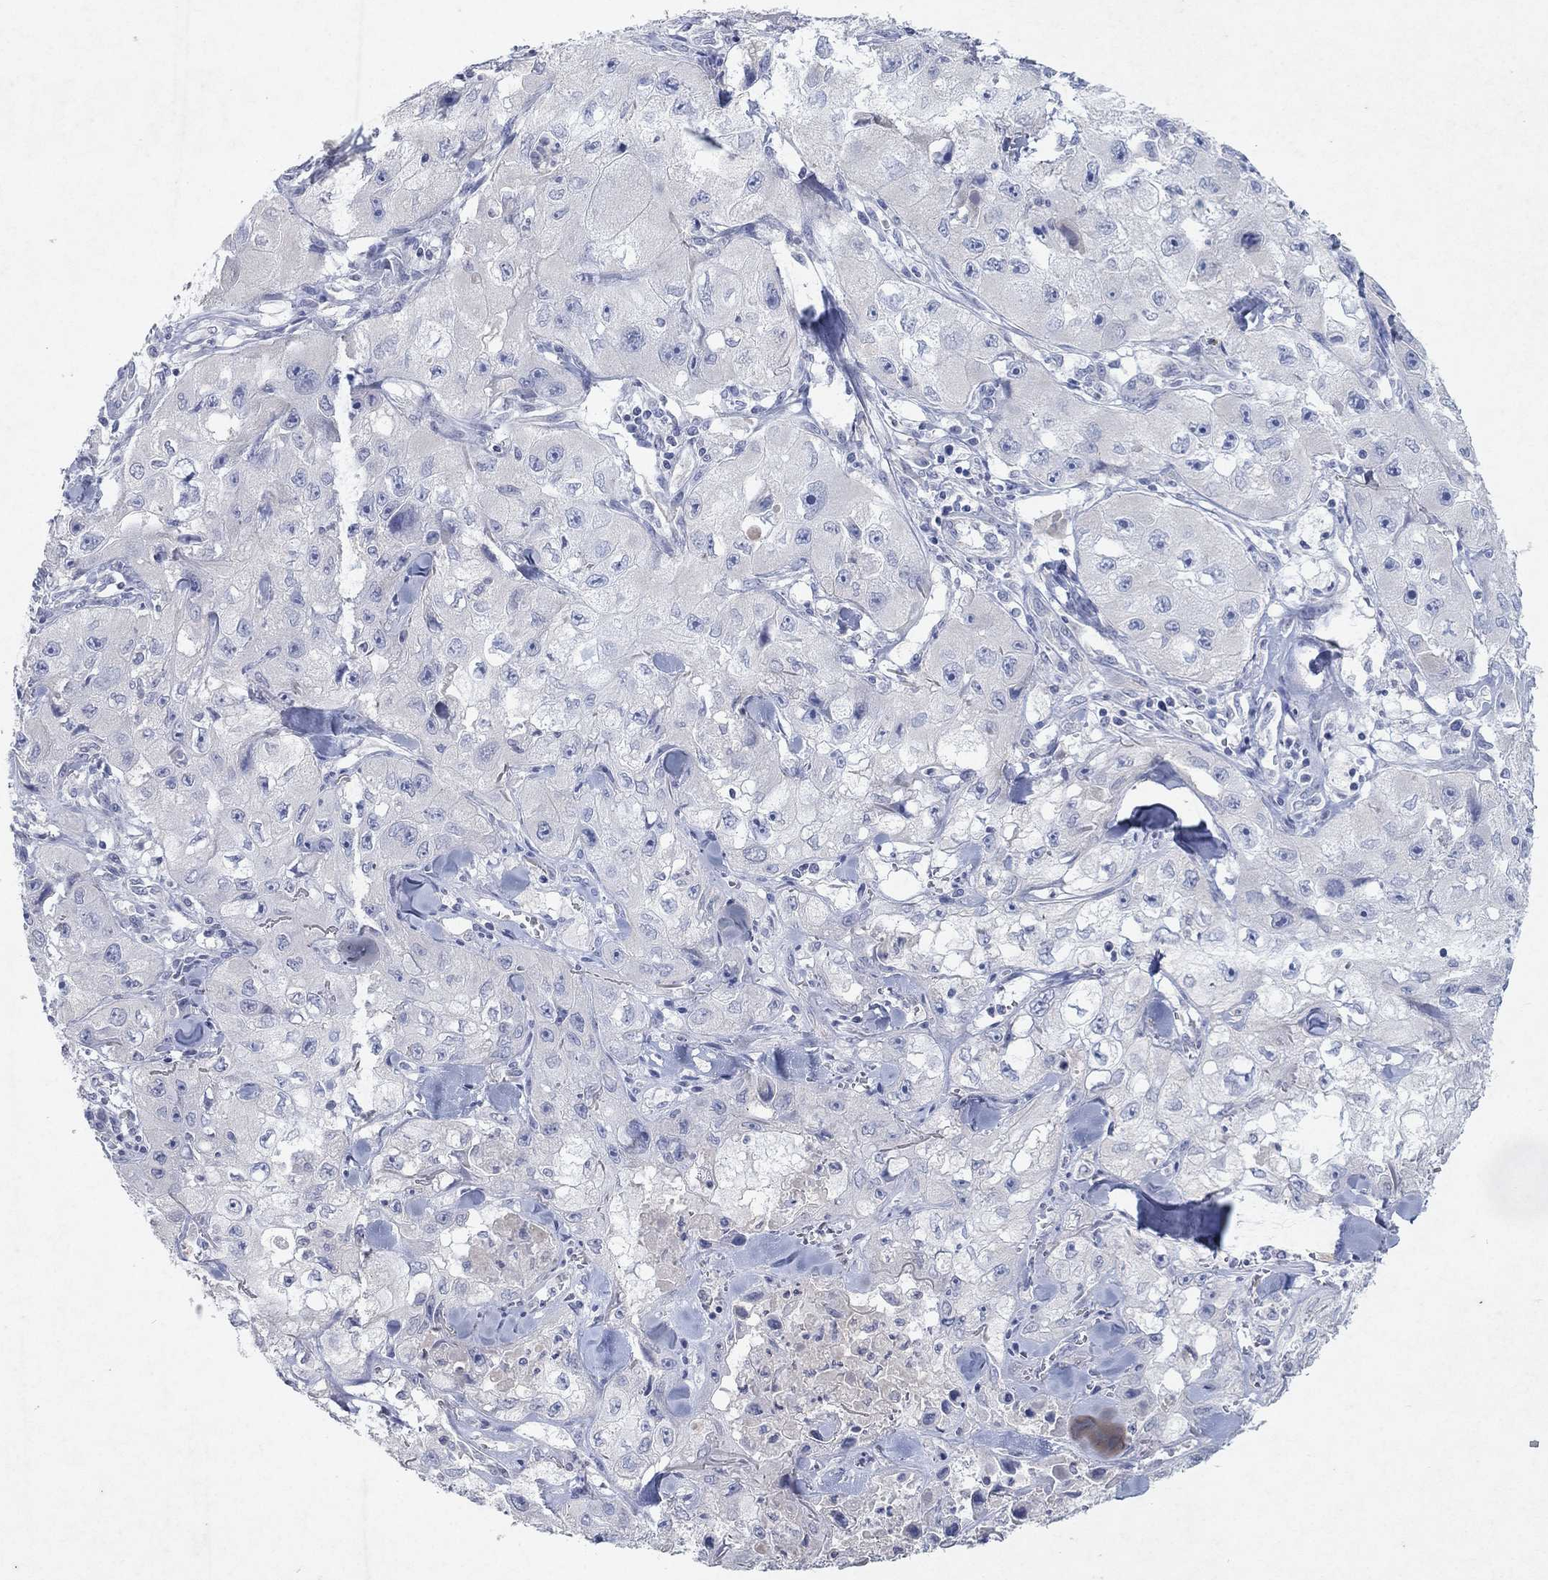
{"staining": {"intensity": "negative", "quantity": "none", "location": "none"}, "tissue": "skin cancer", "cell_type": "Tumor cells", "image_type": "cancer", "snomed": [{"axis": "morphology", "description": "Squamous cell carcinoma, NOS"}, {"axis": "topography", "description": "Skin"}, {"axis": "topography", "description": "Subcutis"}], "caption": "IHC of squamous cell carcinoma (skin) demonstrates no expression in tumor cells. (DAB (3,3'-diaminobenzidine) IHC, high magnification).", "gene": "KRT40", "patient": {"sex": "male", "age": 73}}